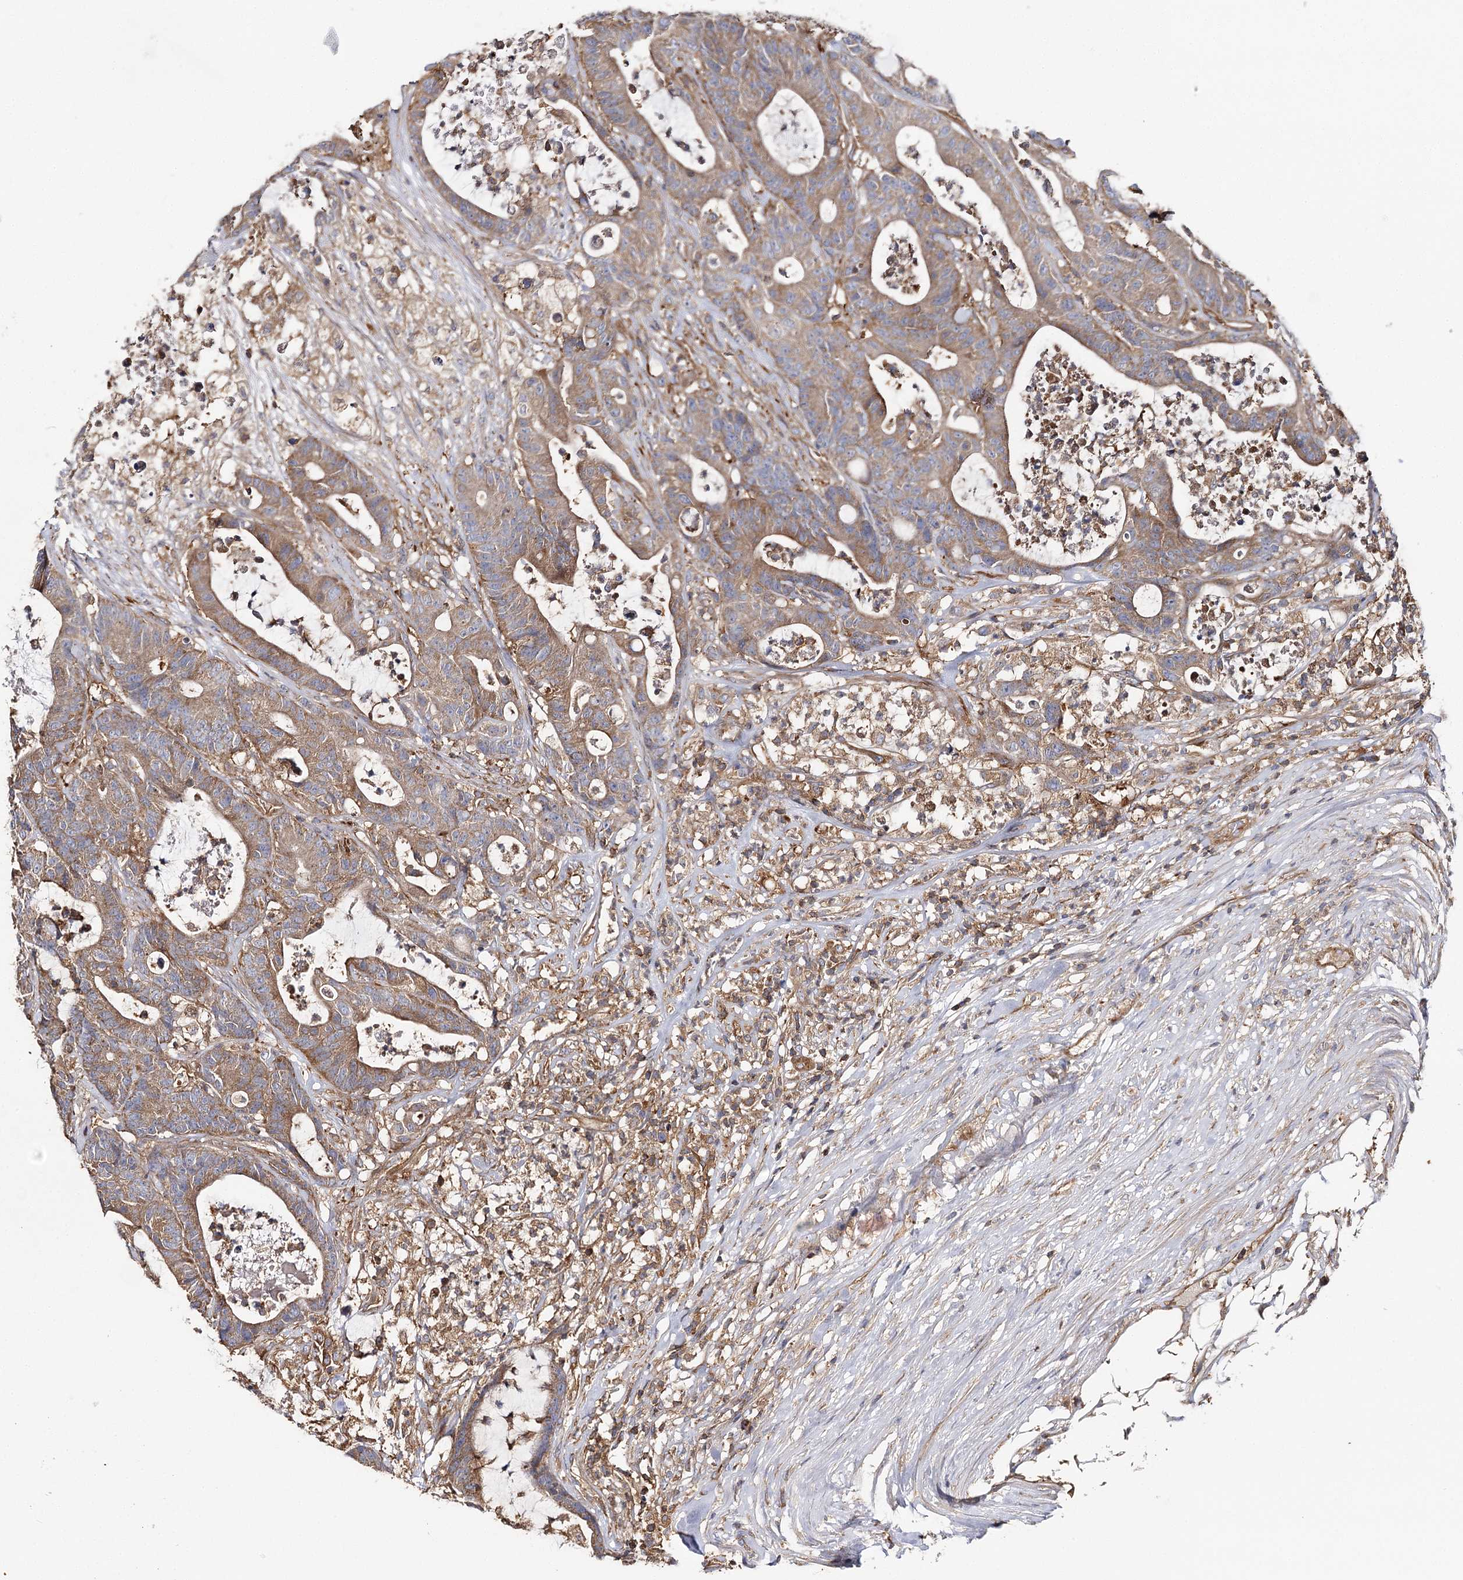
{"staining": {"intensity": "moderate", "quantity": ">75%", "location": "cytoplasmic/membranous"}, "tissue": "colorectal cancer", "cell_type": "Tumor cells", "image_type": "cancer", "snomed": [{"axis": "morphology", "description": "Adenocarcinoma, NOS"}, {"axis": "topography", "description": "Colon"}], "caption": "High-power microscopy captured an IHC histopathology image of adenocarcinoma (colorectal), revealing moderate cytoplasmic/membranous staining in about >75% of tumor cells.", "gene": "SEC24B", "patient": {"sex": "female", "age": 84}}